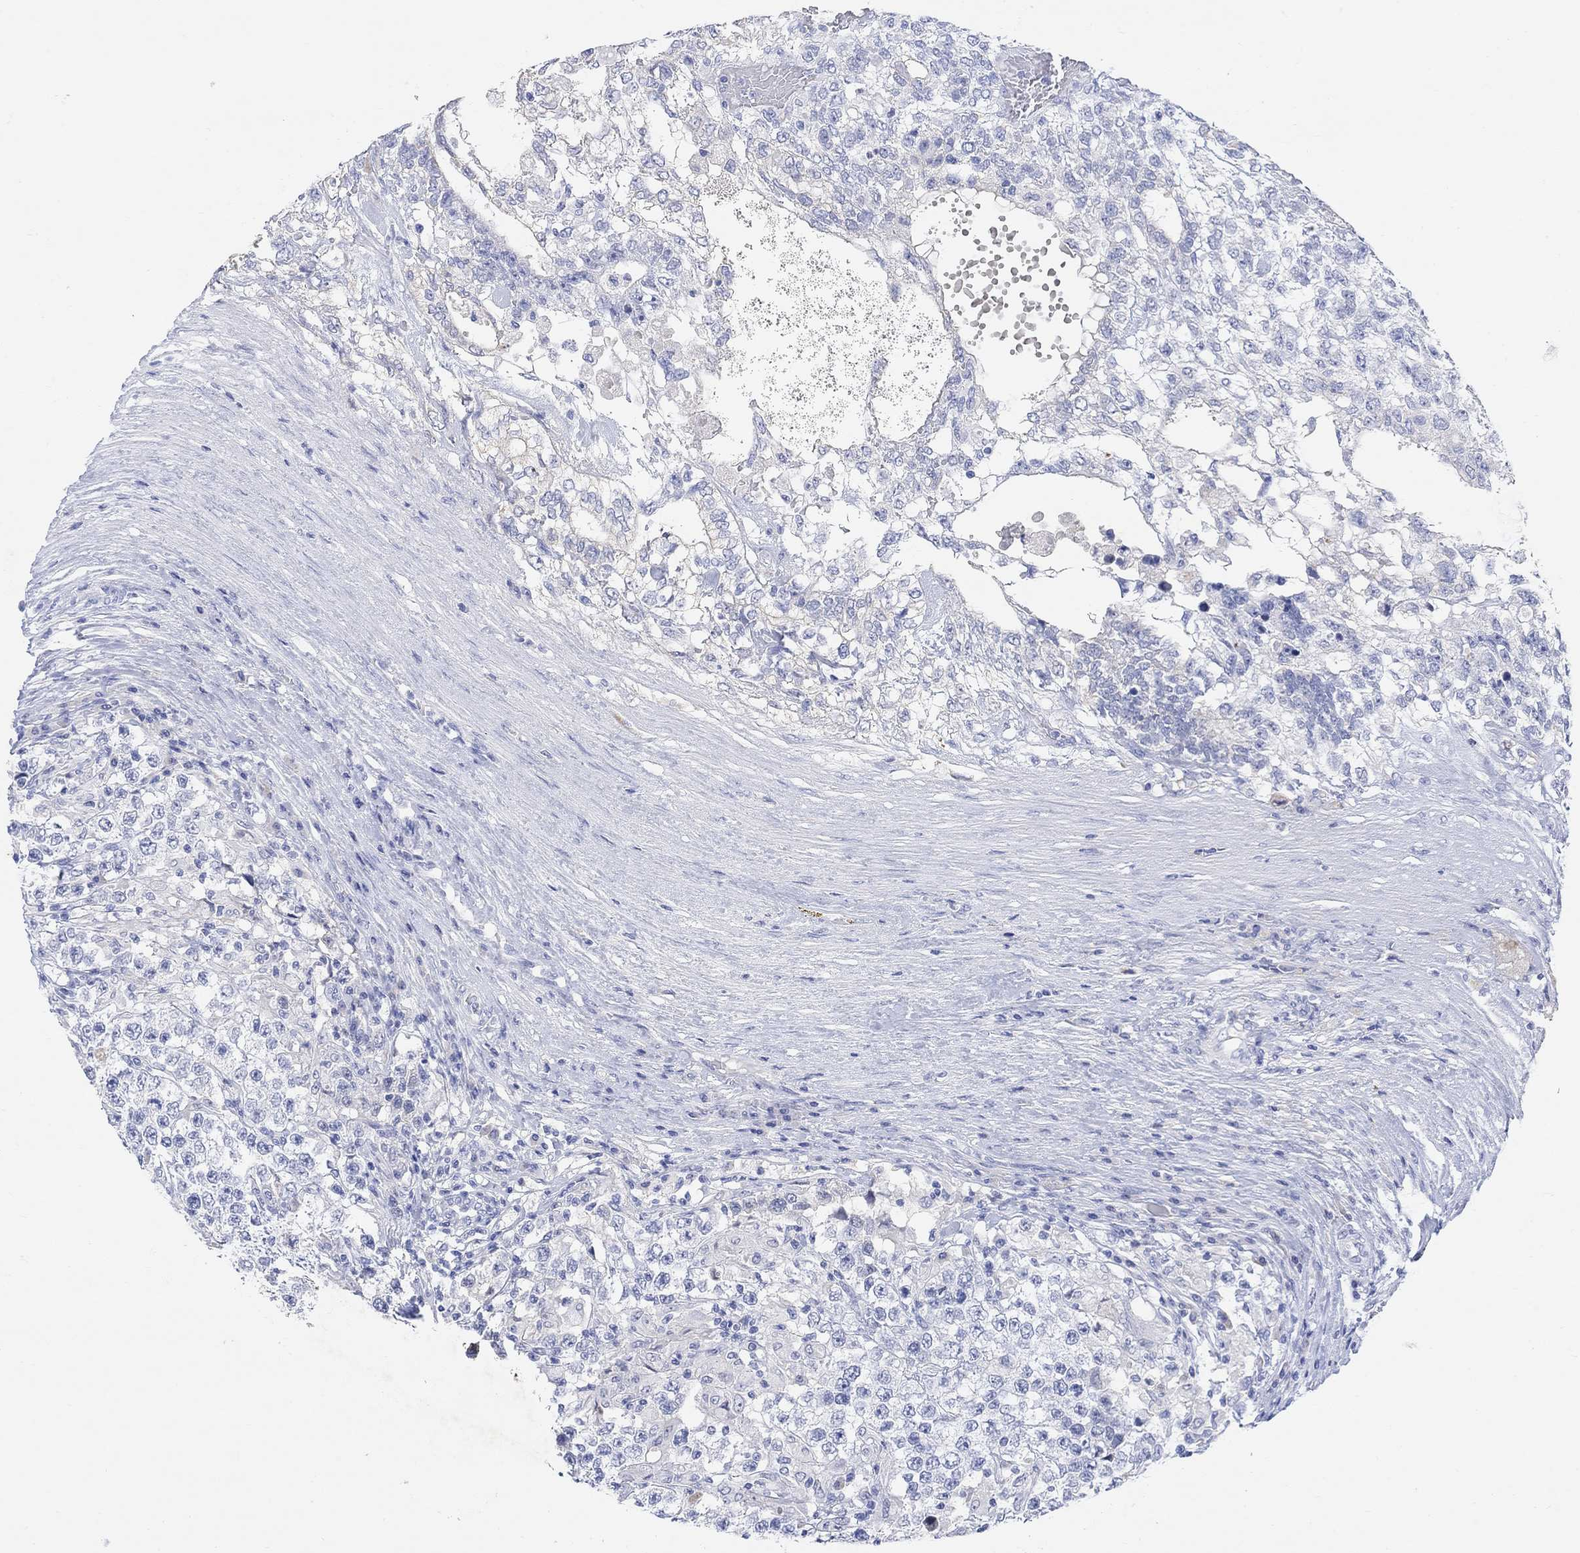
{"staining": {"intensity": "negative", "quantity": "none", "location": "none"}, "tissue": "testis cancer", "cell_type": "Tumor cells", "image_type": "cancer", "snomed": [{"axis": "morphology", "description": "Seminoma, NOS"}, {"axis": "morphology", "description": "Carcinoma, Embryonal, NOS"}, {"axis": "topography", "description": "Testis"}], "caption": "Embryonal carcinoma (testis) was stained to show a protein in brown. There is no significant staining in tumor cells.", "gene": "TYR", "patient": {"sex": "male", "age": 41}}